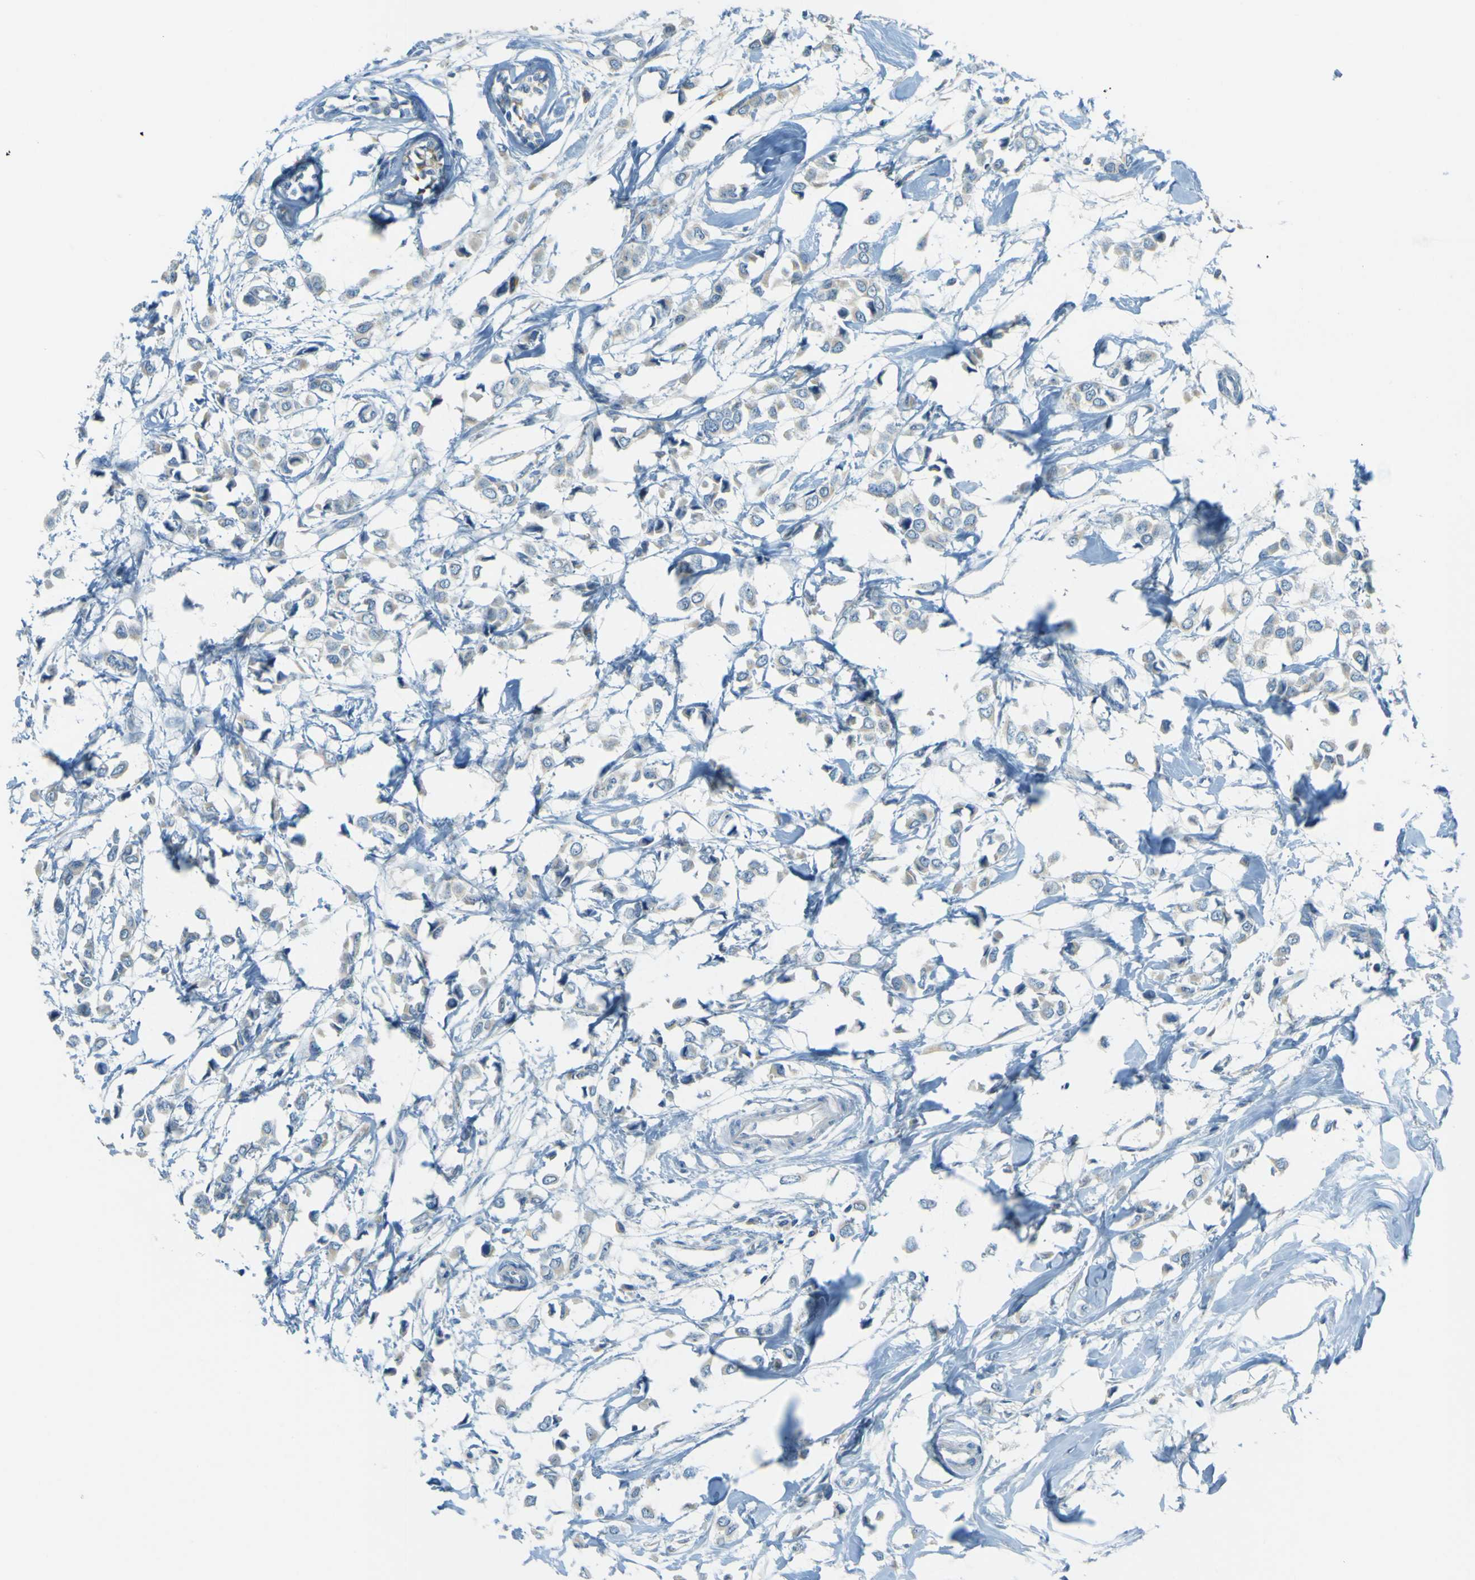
{"staining": {"intensity": "weak", "quantity": "<25%", "location": "cytoplasmic/membranous"}, "tissue": "breast cancer", "cell_type": "Tumor cells", "image_type": "cancer", "snomed": [{"axis": "morphology", "description": "Duct carcinoma"}, {"axis": "topography", "description": "Breast"}], "caption": "A high-resolution photomicrograph shows IHC staining of breast cancer, which shows no significant expression in tumor cells. (DAB immunohistochemistry with hematoxylin counter stain).", "gene": "FKTN", "patient": {"sex": "female", "age": 39}}